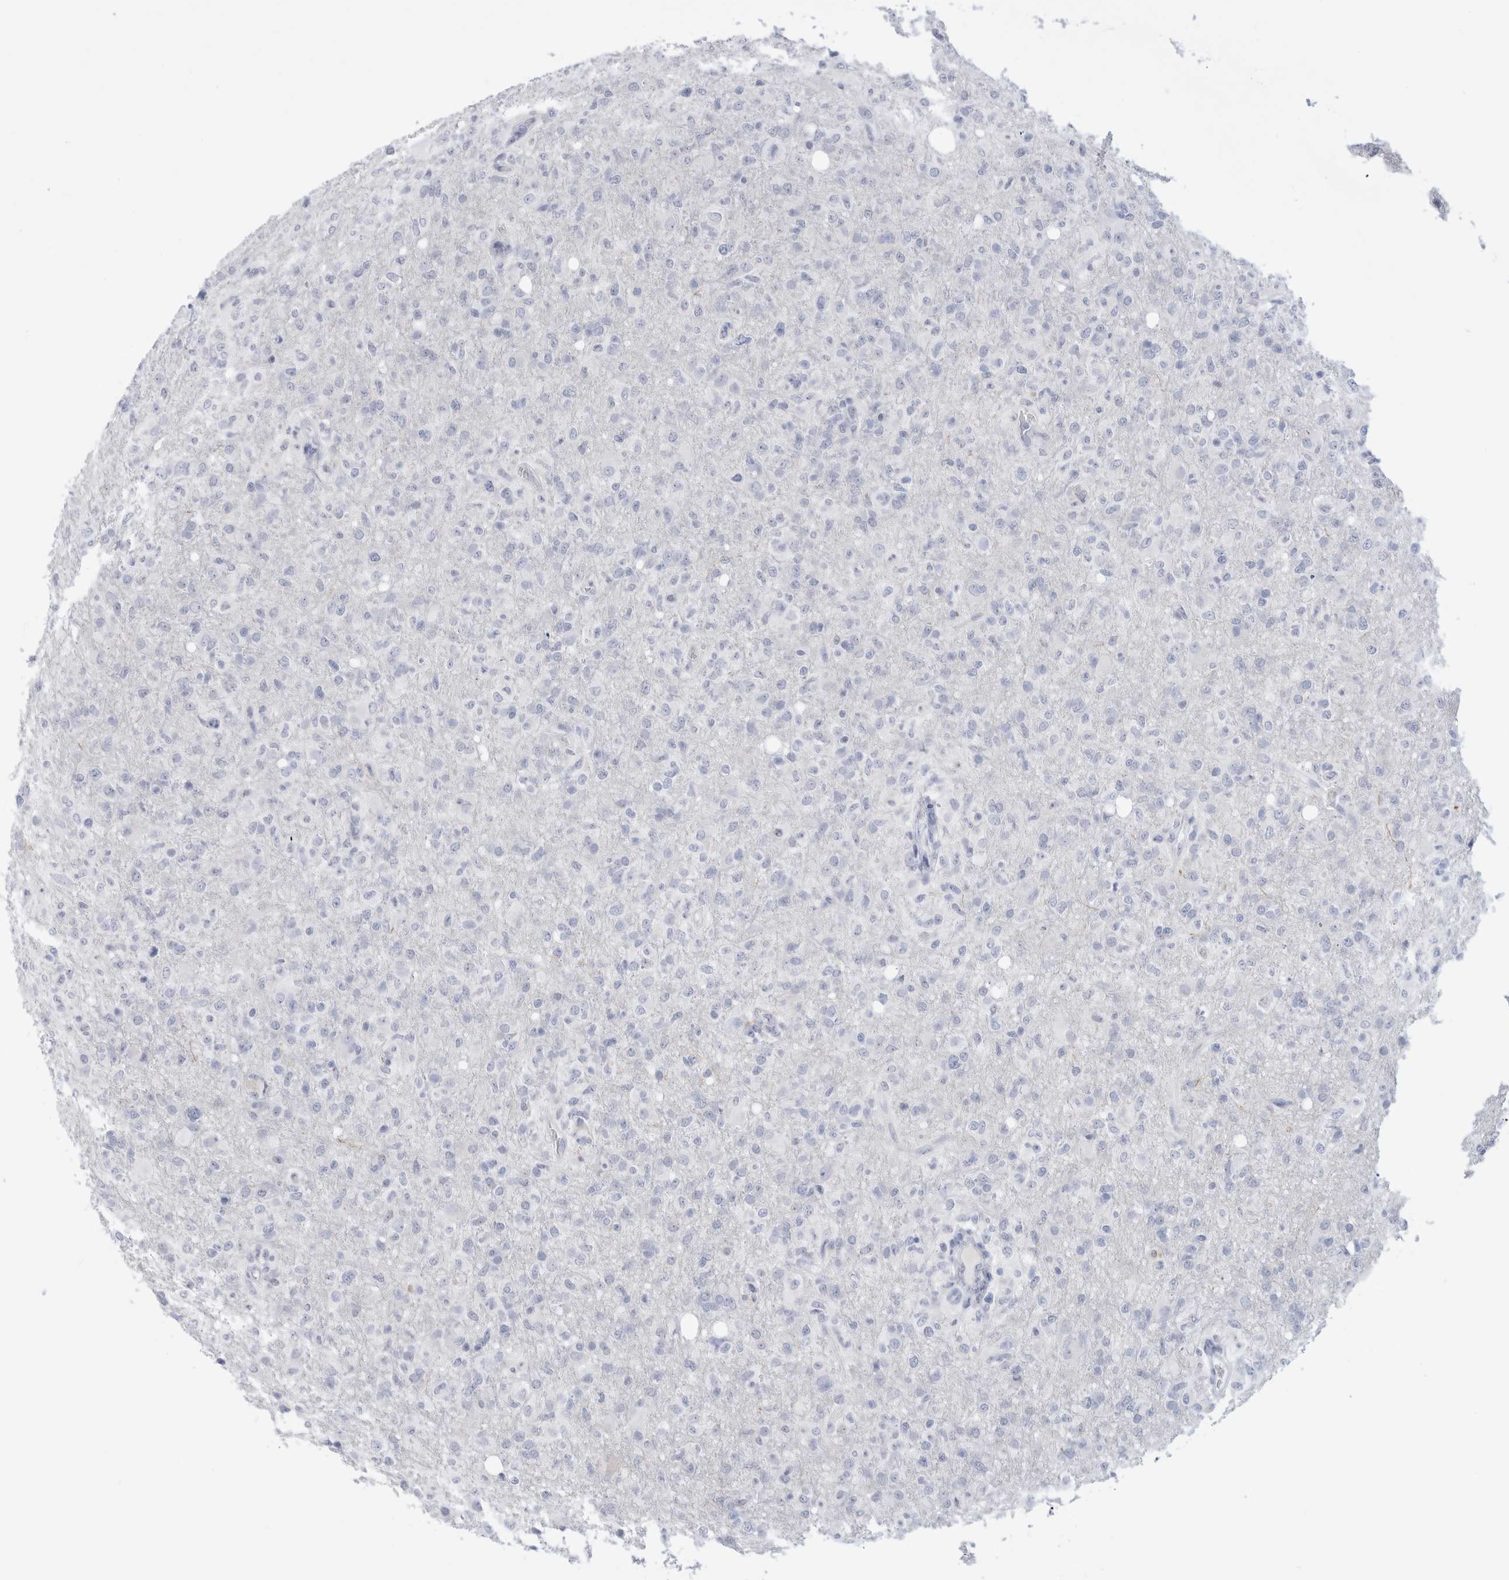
{"staining": {"intensity": "negative", "quantity": "none", "location": "none"}, "tissue": "glioma", "cell_type": "Tumor cells", "image_type": "cancer", "snomed": [{"axis": "morphology", "description": "Glioma, malignant, High grade"}, {"axis": "topography", "description": "Brain"}], "caption": "There is no significant expression in tumor cells of malignant glioma (high-grade).", "gene": "MUC15", "patient": {"sex": "female", "age": 57}}